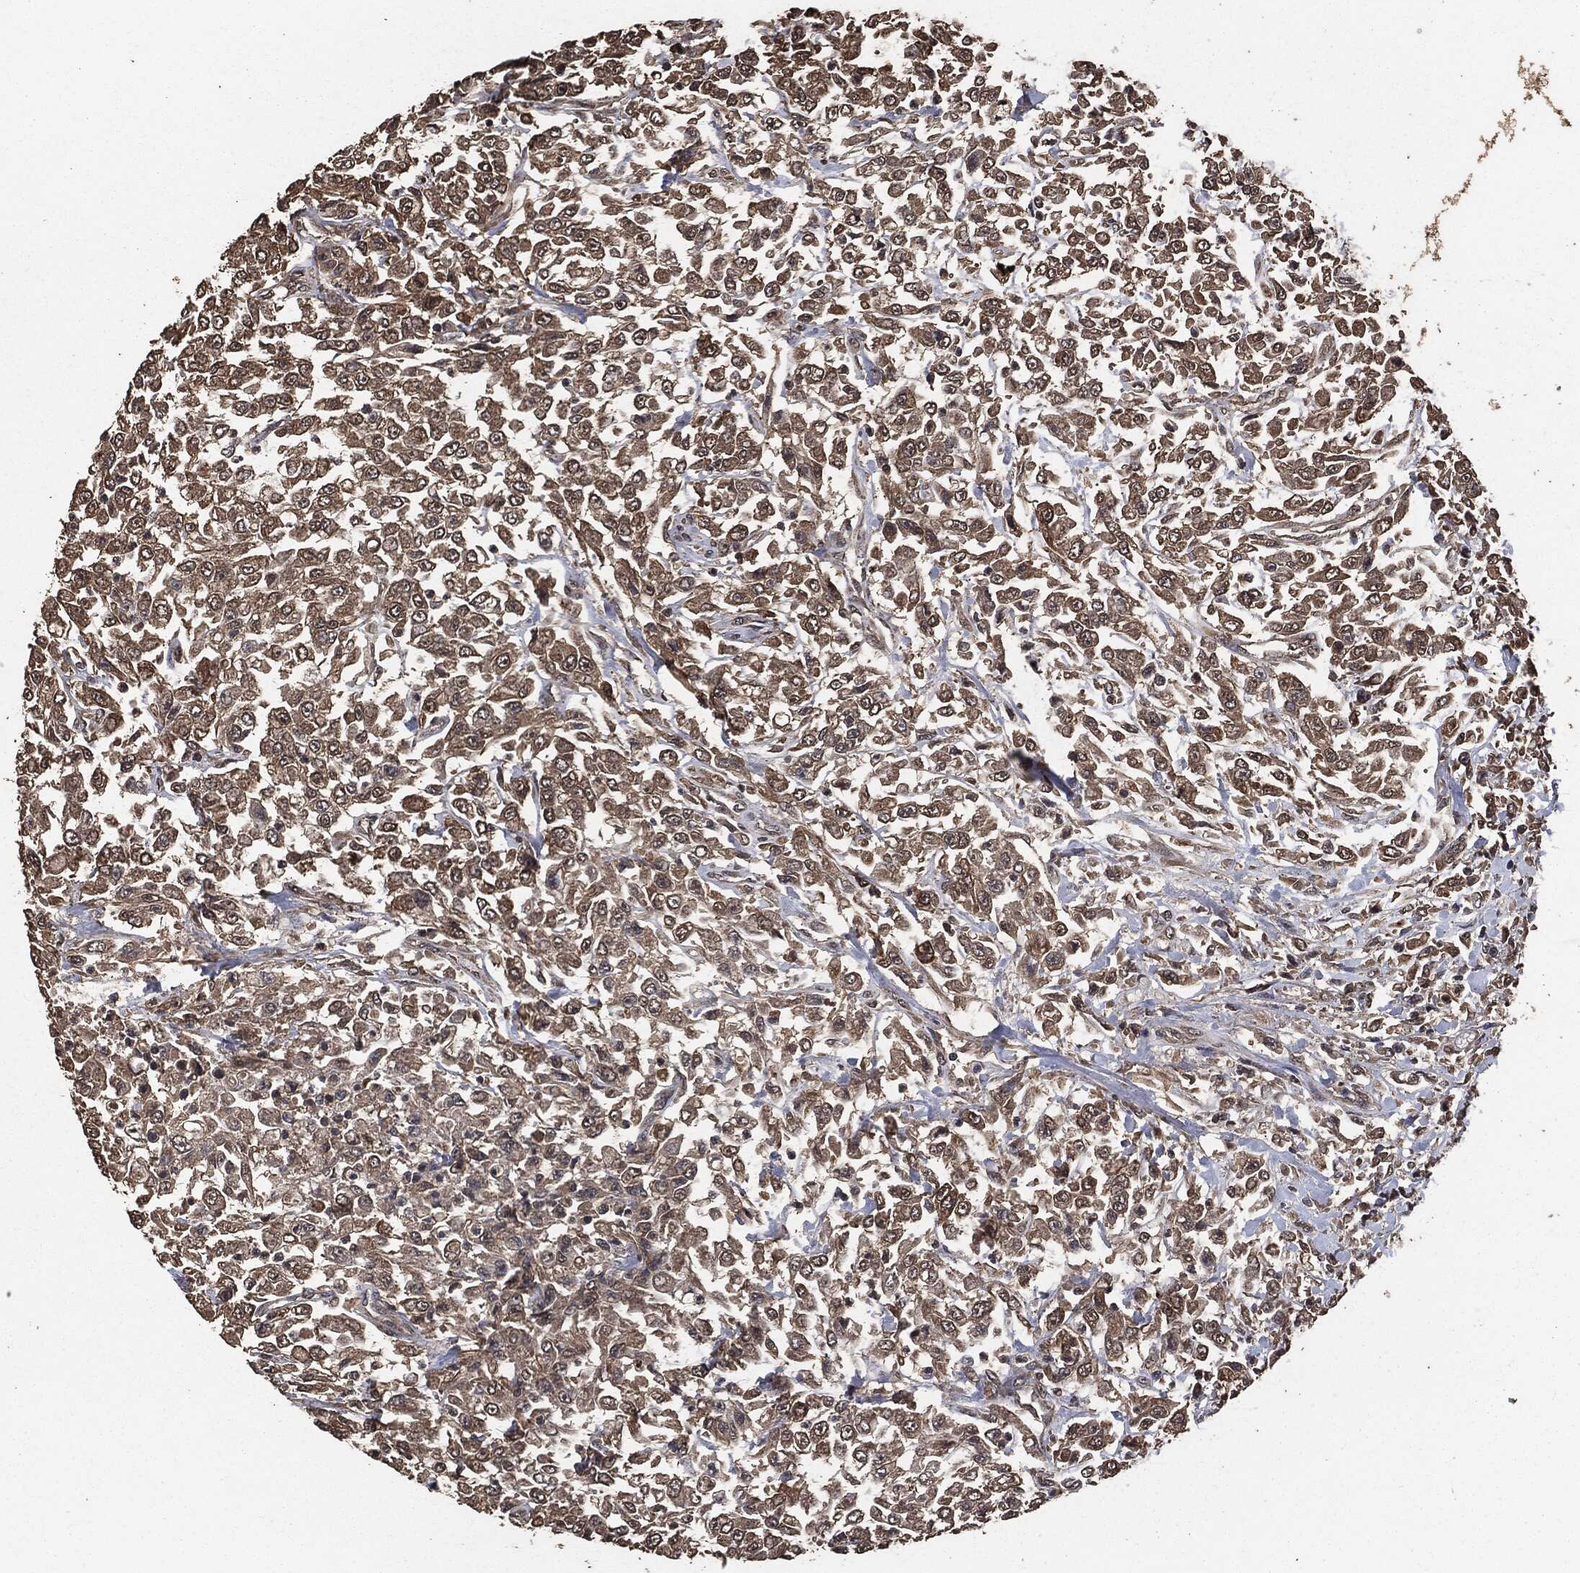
{"staining": {"intensity": "moderate", "quantity": ">75%", "location": "cytoplasmic/membranous"}, "tissue": "urothelial cancer", "cell_type": "Tumor cells", "image_type": "cancer", "snomed": [{"axis": "morphology", "description": "Urothelial carcinoma, High grade"}, {"axis": "topography", "description": "Urinary bladder"}], "caption": "Immunohistochemical staining of high-grade urothelial carcinoma shows medium levels of moderate cytoplasmic/membranous protein staining in about >75% of tumor cells.", "gene": "AKT1S1", "patient": {"sex": "male", "age": 46}}